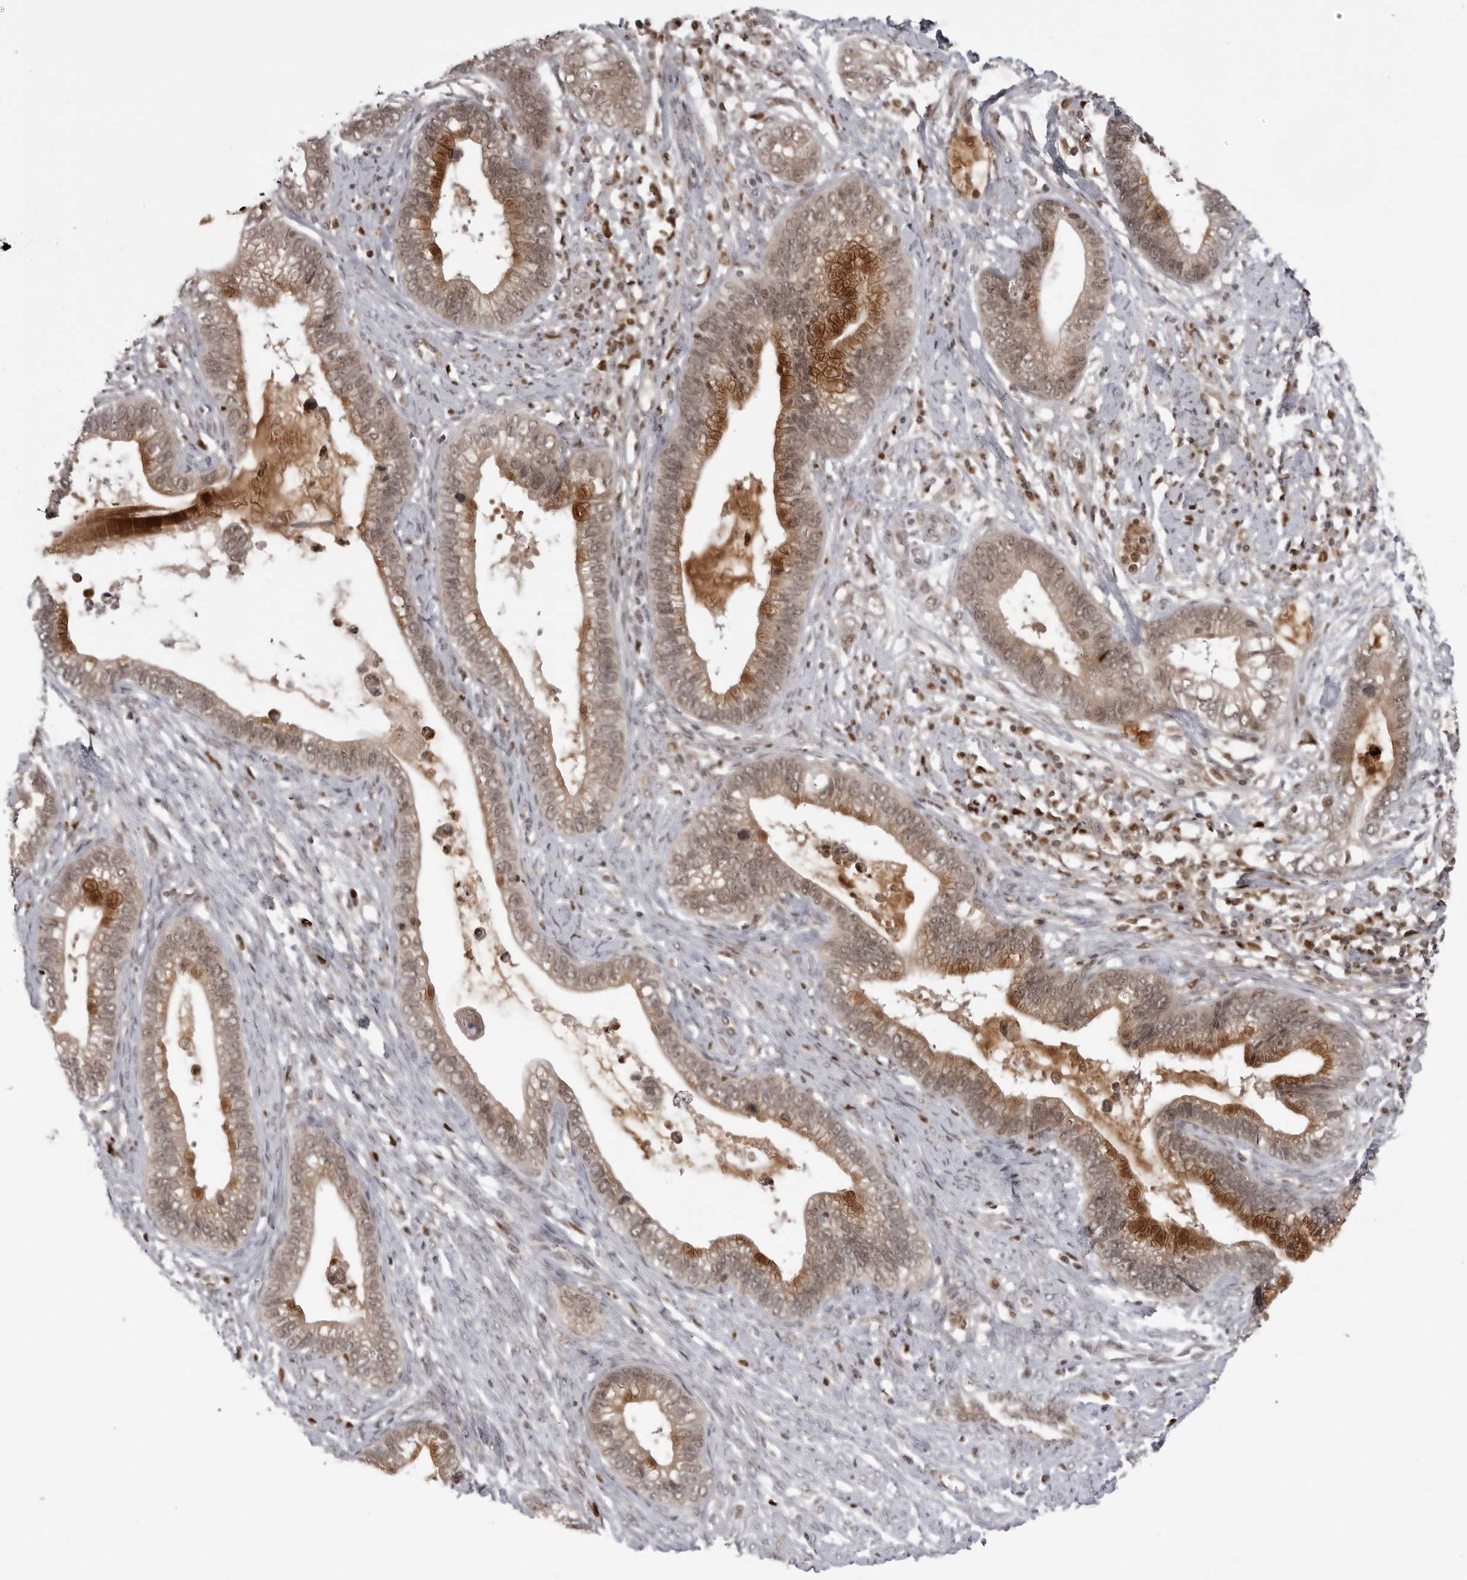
{"staining": {"intensity": "strong", "quantity": "25%-75%", "location": "cytoplasmic/membranous,nuclear"}, "tissue": "cervical cancer", "cell_type": "Tumor cells", "image_type": "cancer", "snomed": [{"axis": "morphology", "description": "Adenocarcinoma, NOS"}, {"axis": "topography", "description": "Cervix"}], "caption": "Immunohistochemical staining of human adenocarcinoma (cervical) shows high levels of strong cytoplasmic/membranous and nuclear staining in approximately 25%-75% of tumor cells. (DAB (3,3'-diaminobenzidine) = brown stain, brightfield microscopy at high magnification).", "gene": "PTK2B", "patient": {"sex": "female", "age": 44}}